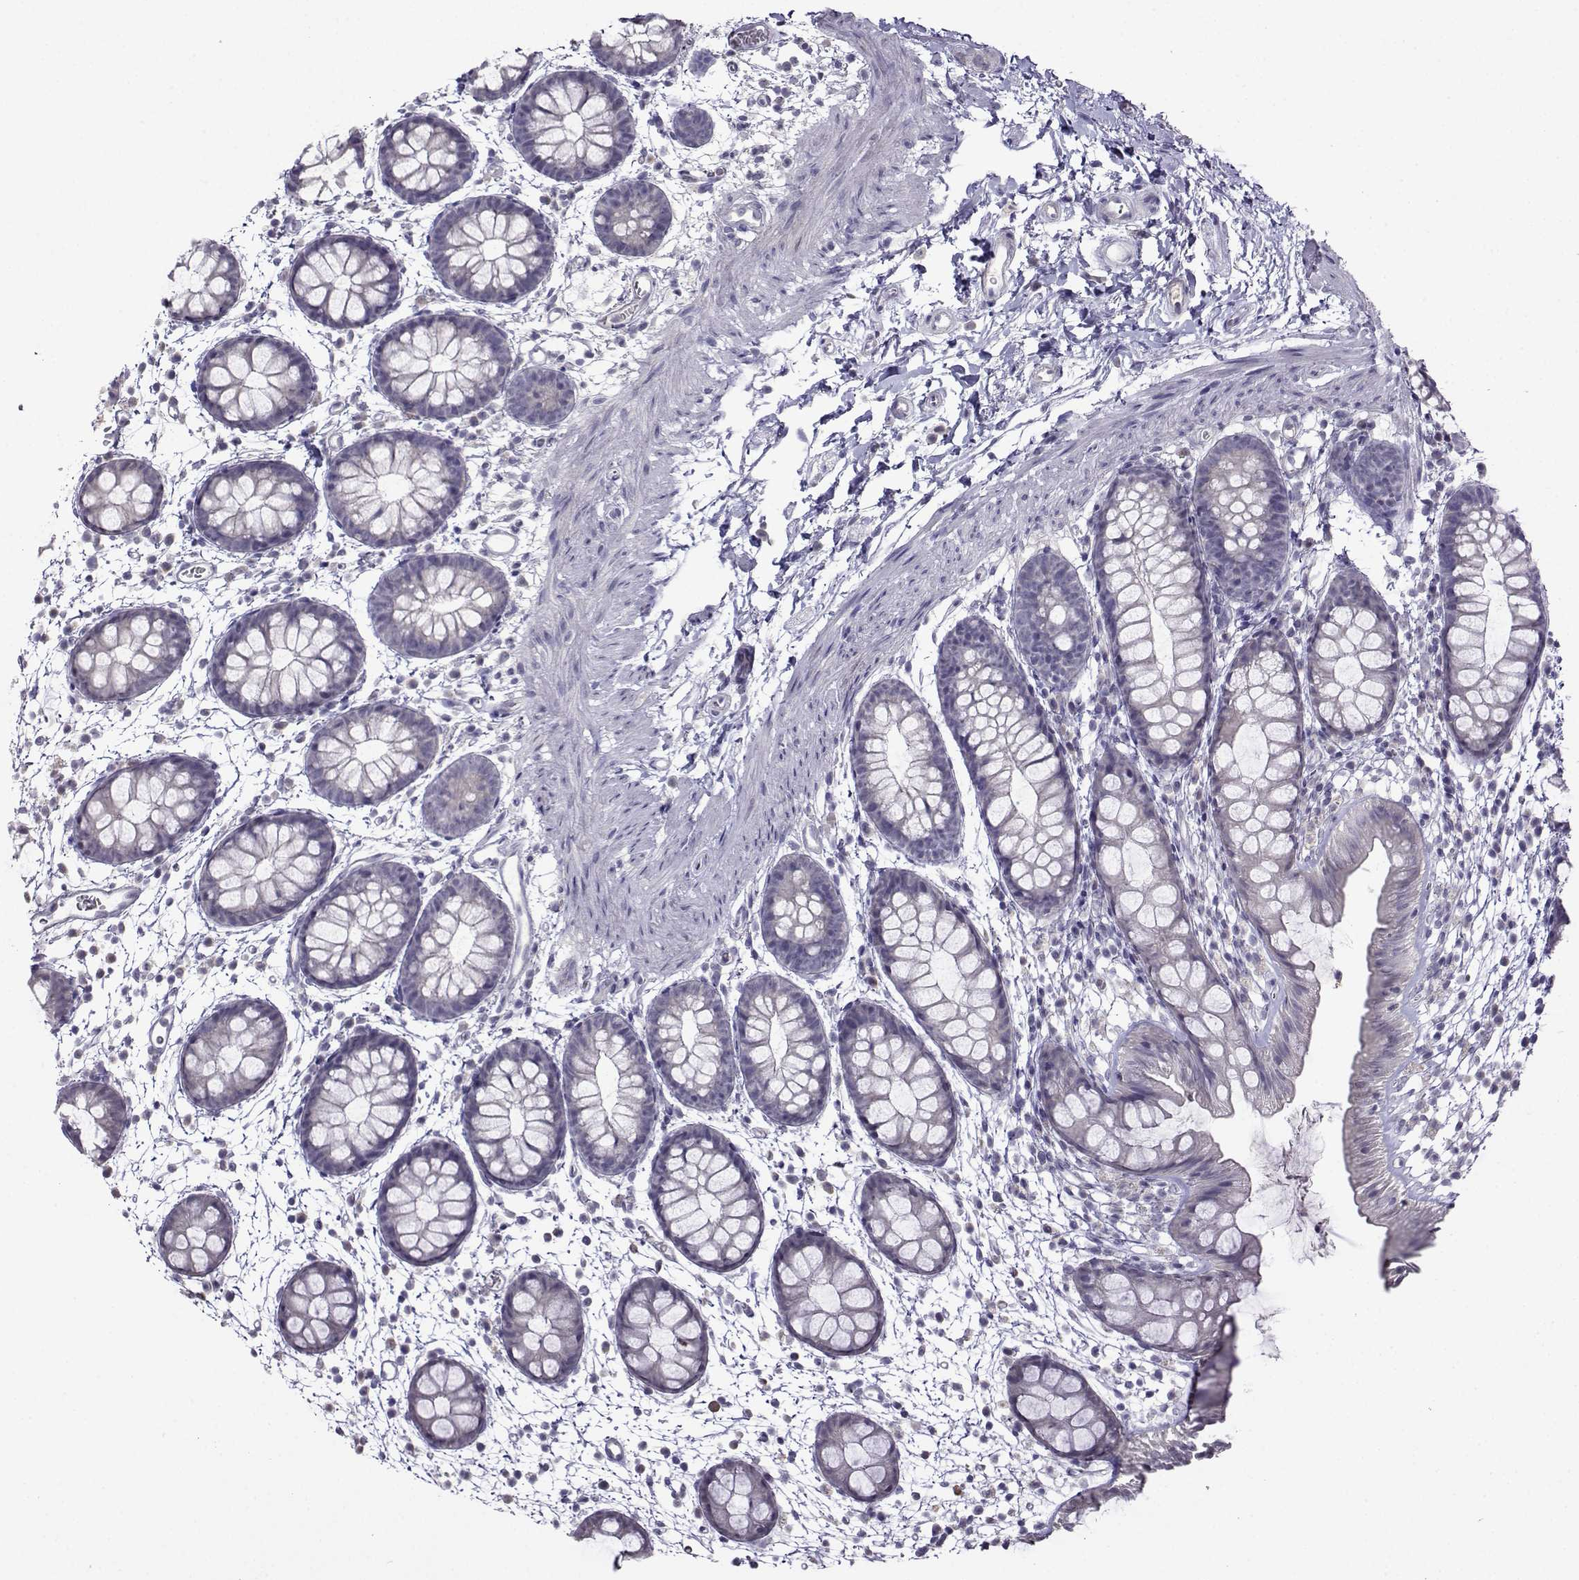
{"staining": {"intensity": "negative", "quantity": "none", "location": "none"}, "tissue": "rectum", "cell_type": "Glandular cells", "image_type": "normal", "snomed": [{"axis": "morphology", "description": "Normal tissue, NOS"}, {"axis": "topography", "description": "Rectum"}], "caption": "Benign rectum was stained to show a protein in brown. There is no significant staining in glandular cells. (Brightfield microscopy of DAB immunohistochemistry at high magnification).", "gene": "CRYBB1", "patient": {"sex": "male", "age": 57}}